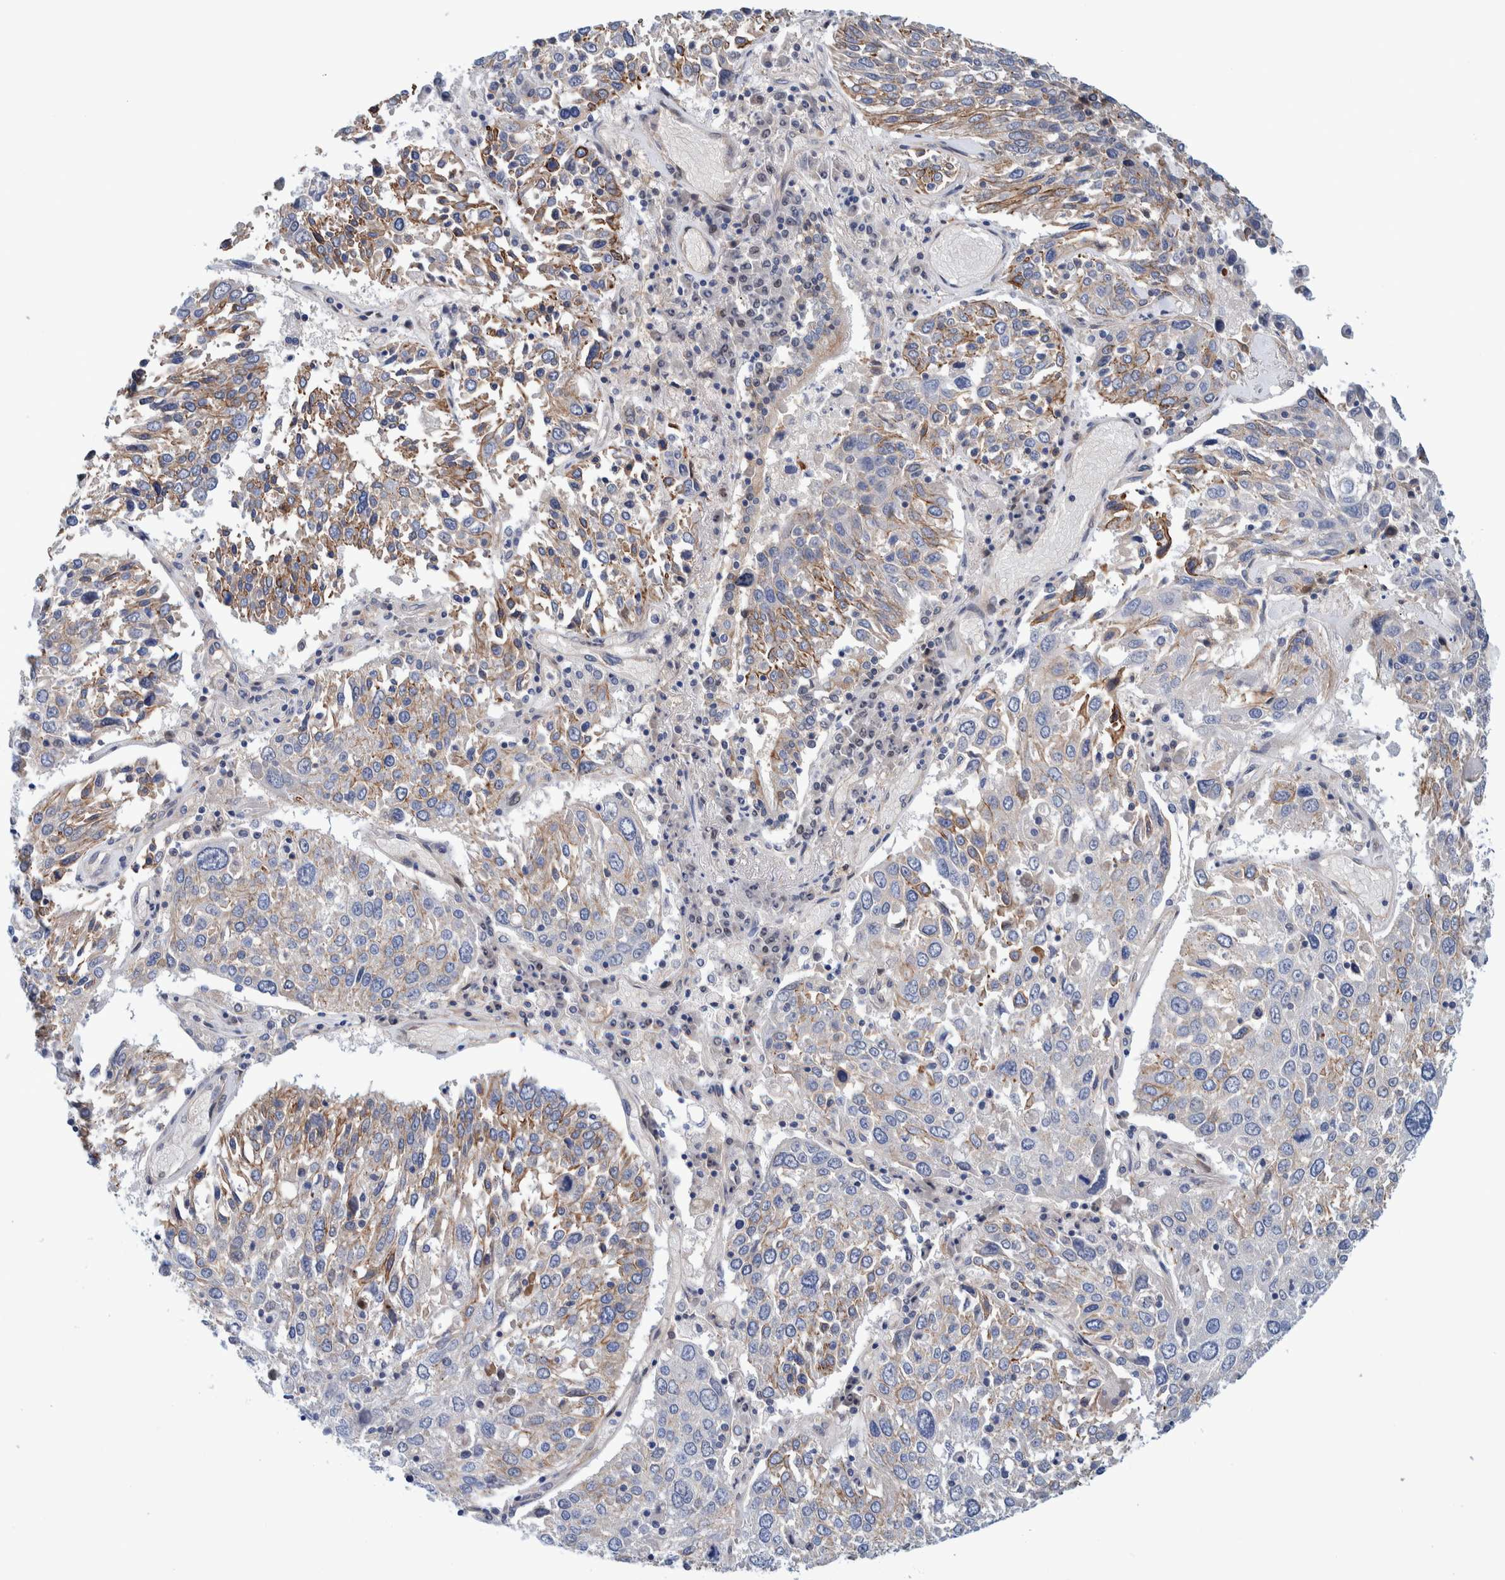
{"staining": {"intensity": "moderate", "quantity": "25%-75%", "location": "cytoplasmic/membranous"}, "tissue": "lung cancer", "cell_type": "Tumor cells", "image_type": "cancer", "snomed": [{"axis": "morphology", "description": "Squamous cell carcinoma, NOS"}, {"axis": "topography", "description": "Lung"}], "caption": "This micrograph shows lung cancer (squamous cell carcinoma) stained with immunohistochemistry to label a protein in brown. The cytoplasmic/membranous of tumor cells show moderate positivity for the protein. Nuclei are counter-stained blue.", "gene": "PFAS", "patient": {"sex": "male", "age": 65}}